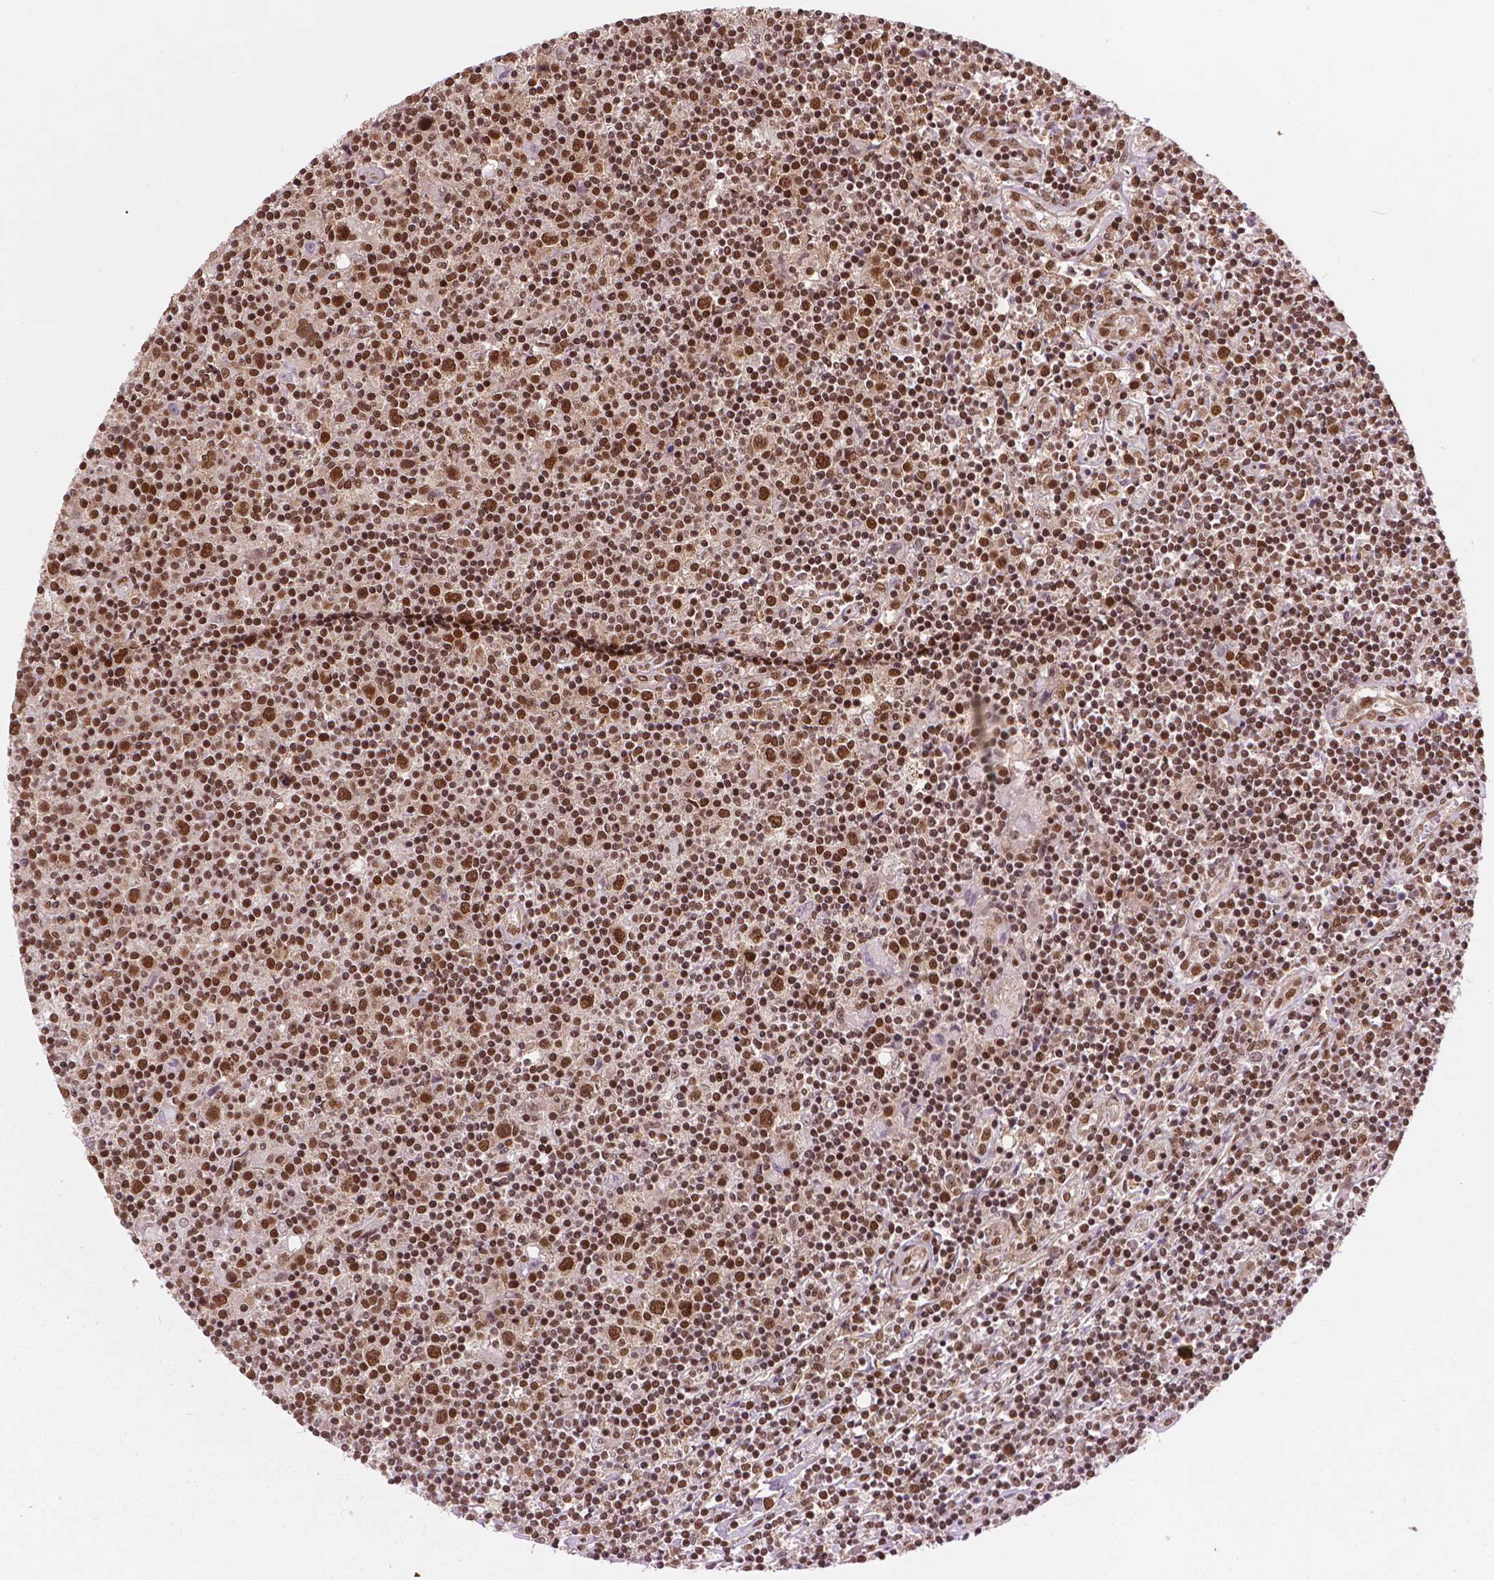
{"staining": {"intensity": "strong", "quantity": ">75%", "location": "nuclear"}, "tissue": "lymphoma", "cell_type": "Tumor cells", "image_type": "cancer", "snomed": [{"axis": "morphology", "description": "Hodgkin's disease, NOS"}, {"axis": "topography", "description": "Lymph node"}], "caption": "Protein staining demonstrates strong nuclear expression in about >75% of tumor cells in Hodgkin's disease. (DAB (3,3'-diaminobenzidine) IHC, brown staining for protein, blue staining for nuclei).", "gene": "SIRT6", "patient": {"sex": "male", "age": 40}}